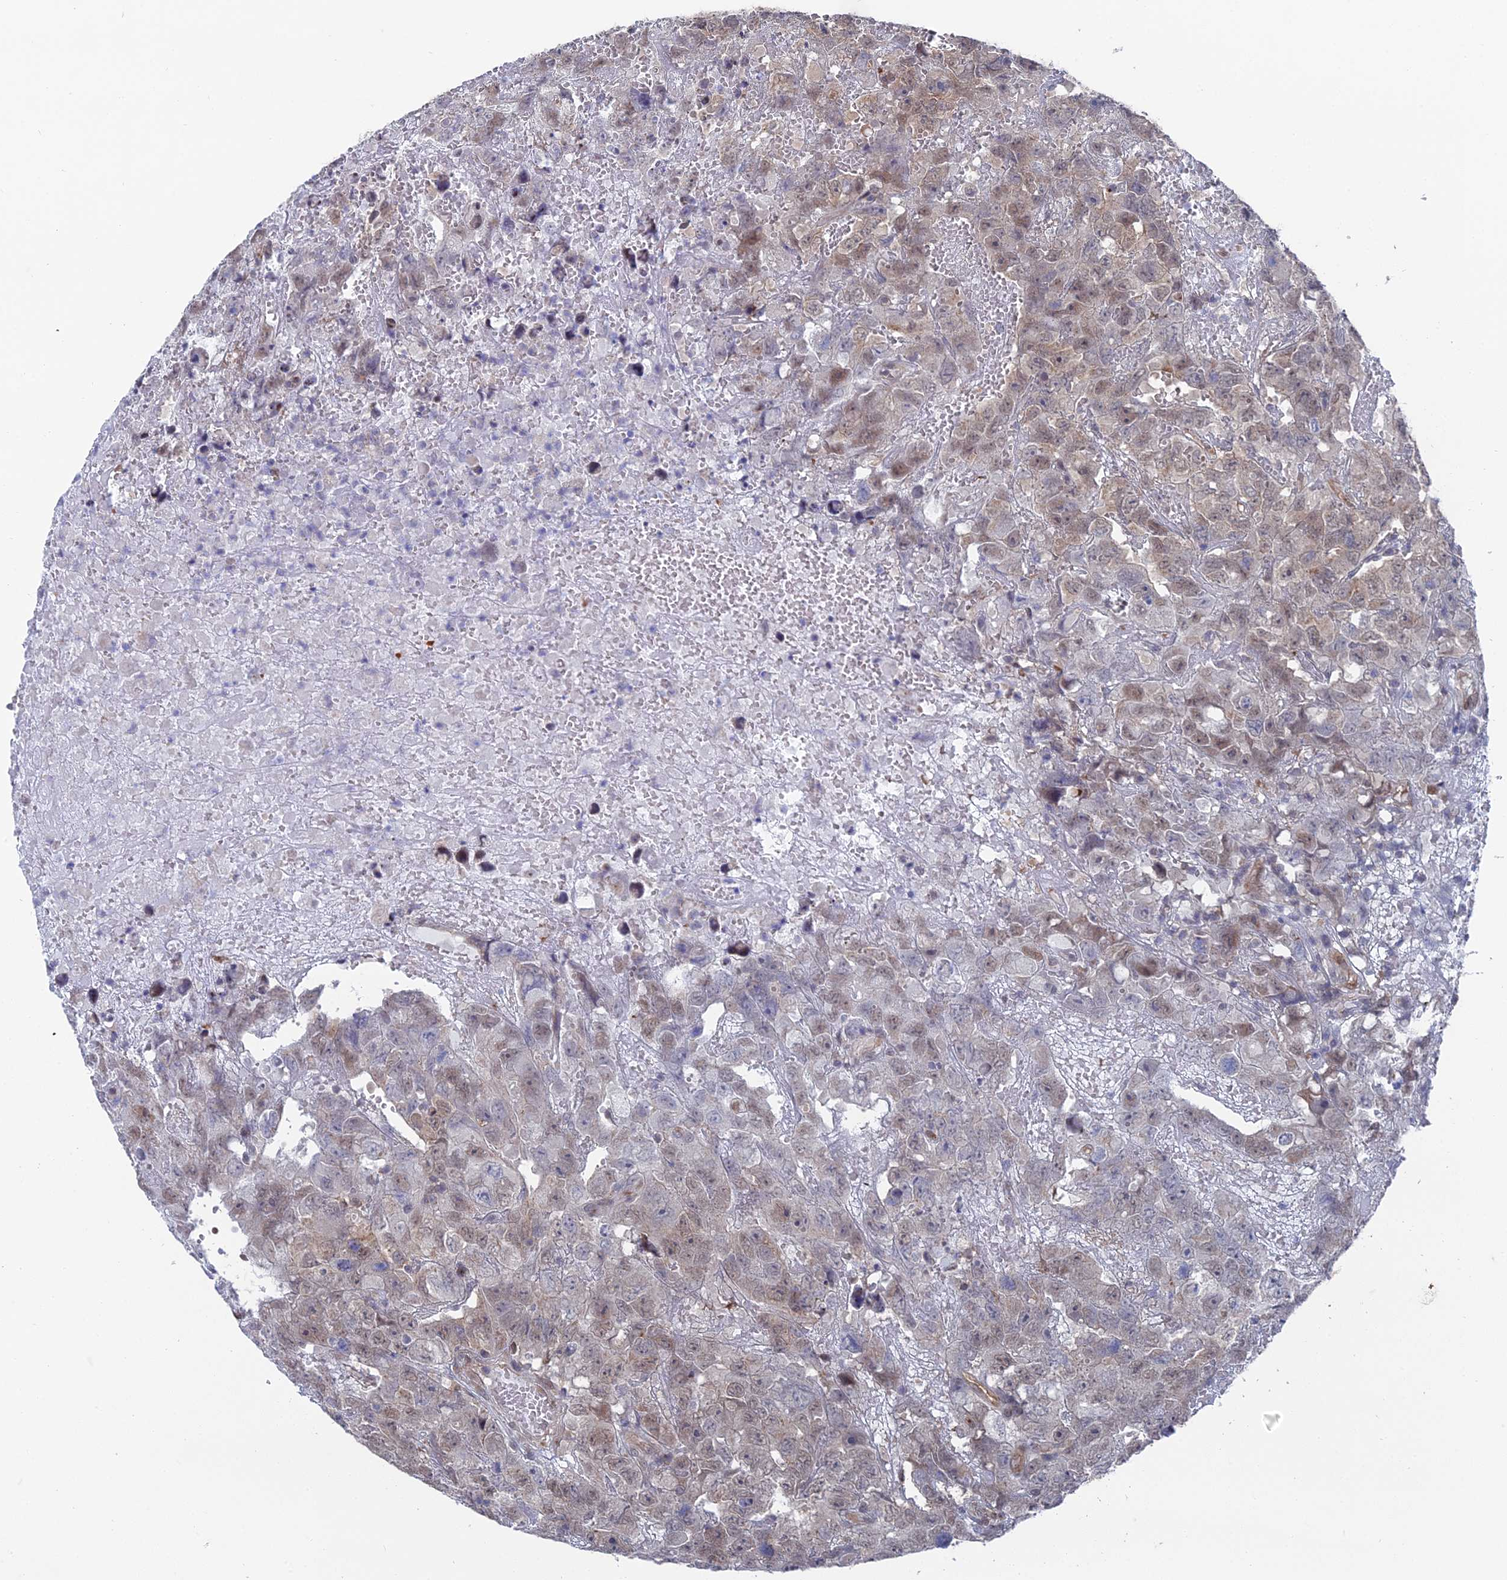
{"staining": {"intensity": "weak", "quantity": "25%-75%", "location": "cytoplasmic/membranous,nuclear"}, "tissue": "testis cancer", "cell_type": "Tumor cells", "image_type": "cancer", "snomed": [{"axis": "morphology", "description": "Carcinoma, Embryonal, NOS"}, {"axis": "topography", "description": "Testis"}], "caption": "Testis cancer (embryonal carcinoma) tissue demonstrates weak cytoplasmic/membranous and nuclear expression in about 25%-75% of tumor cells", "gene": "FHIP2A", "patient": {"sex": "male", "age": 45}}